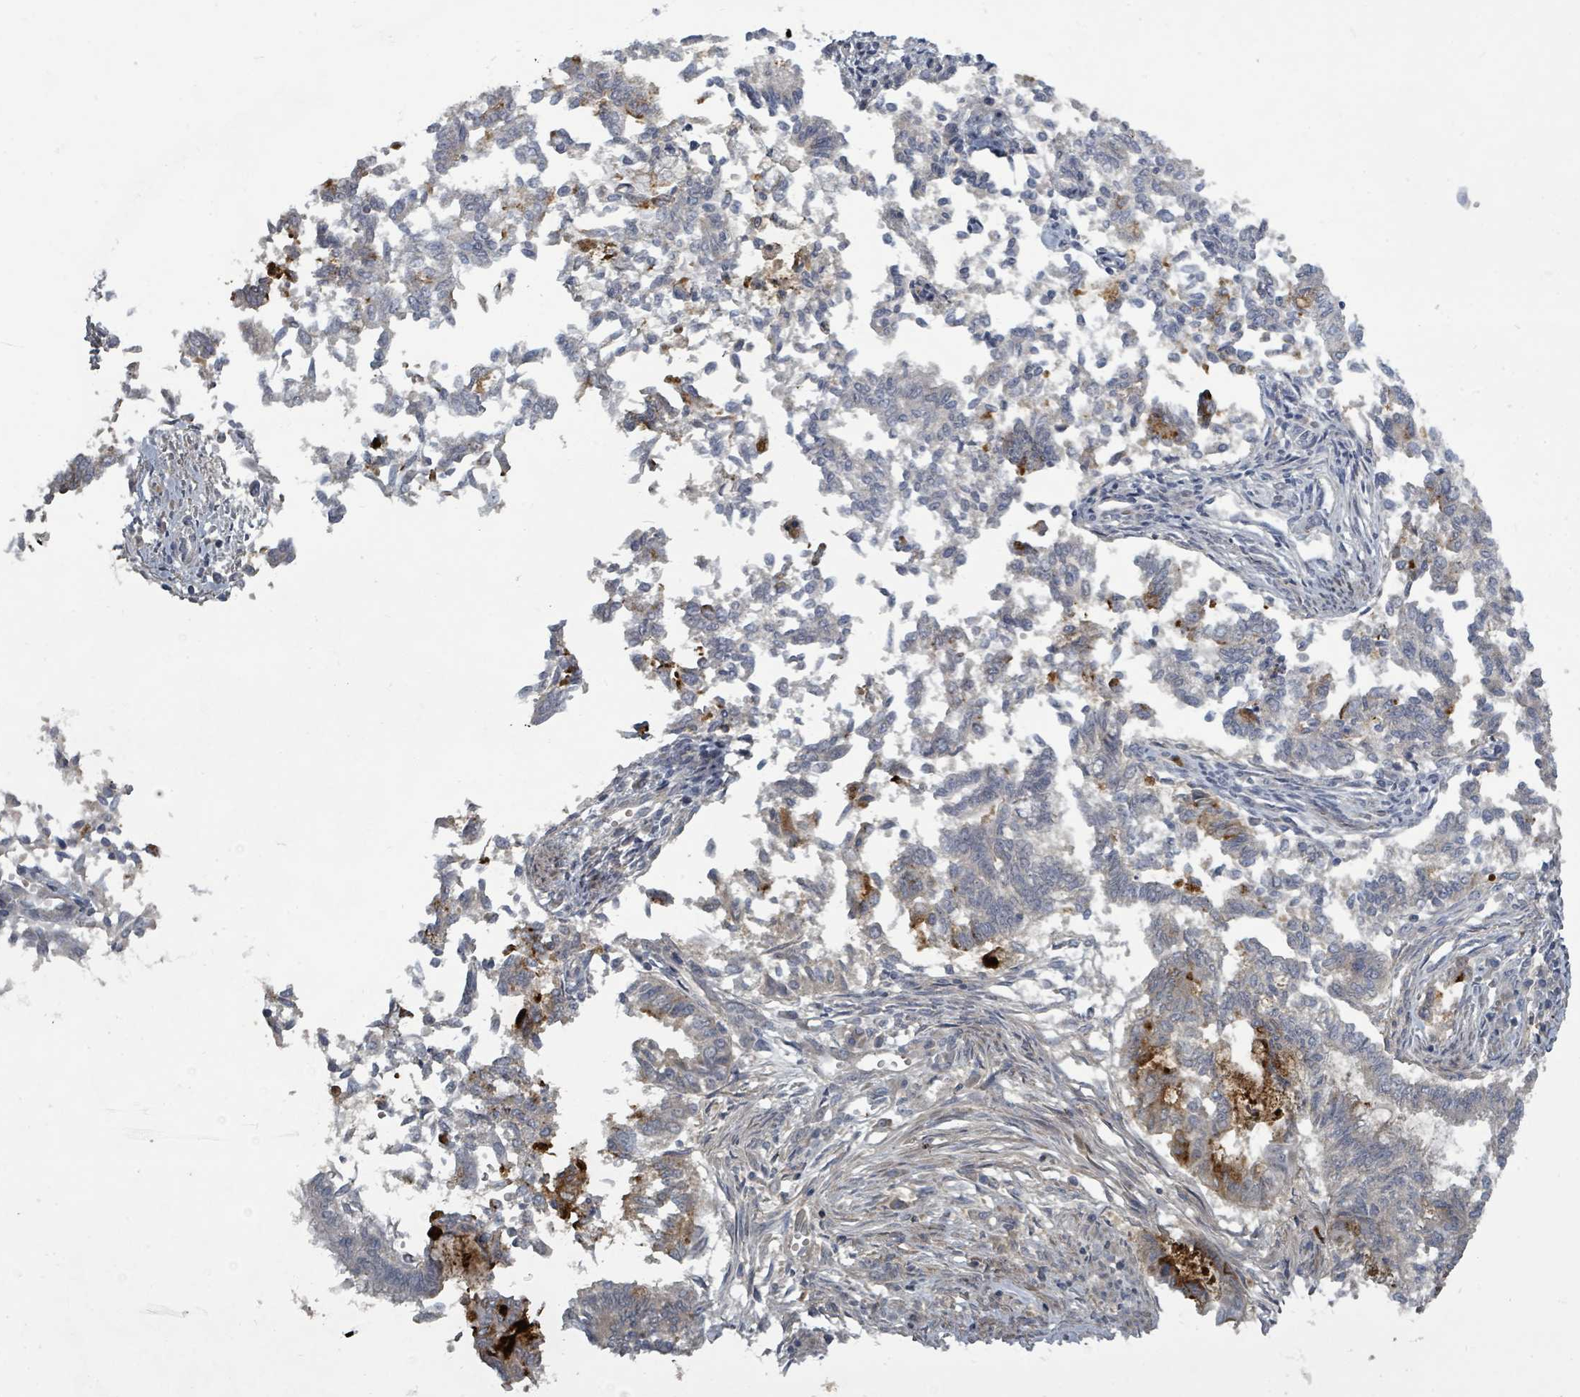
{"staining": {"intensity": "negative", "quantity": "none", "location": "none"}, "tissue": "endometrial cancer", "cell_type": "Tumor cells", "image_type": "cancer", "snomed": [{"axis": "morphology", "description": "Adenocarcinoma, NOS"}, {"axis": "topography", "description": "Endometrium"}], "caption": "Endometrial cancer stained for a protein using IHC demonstrates no staining tumor cells.", "gene": "LEFTY2", "patient": {"sex": "female", "age": 79}}